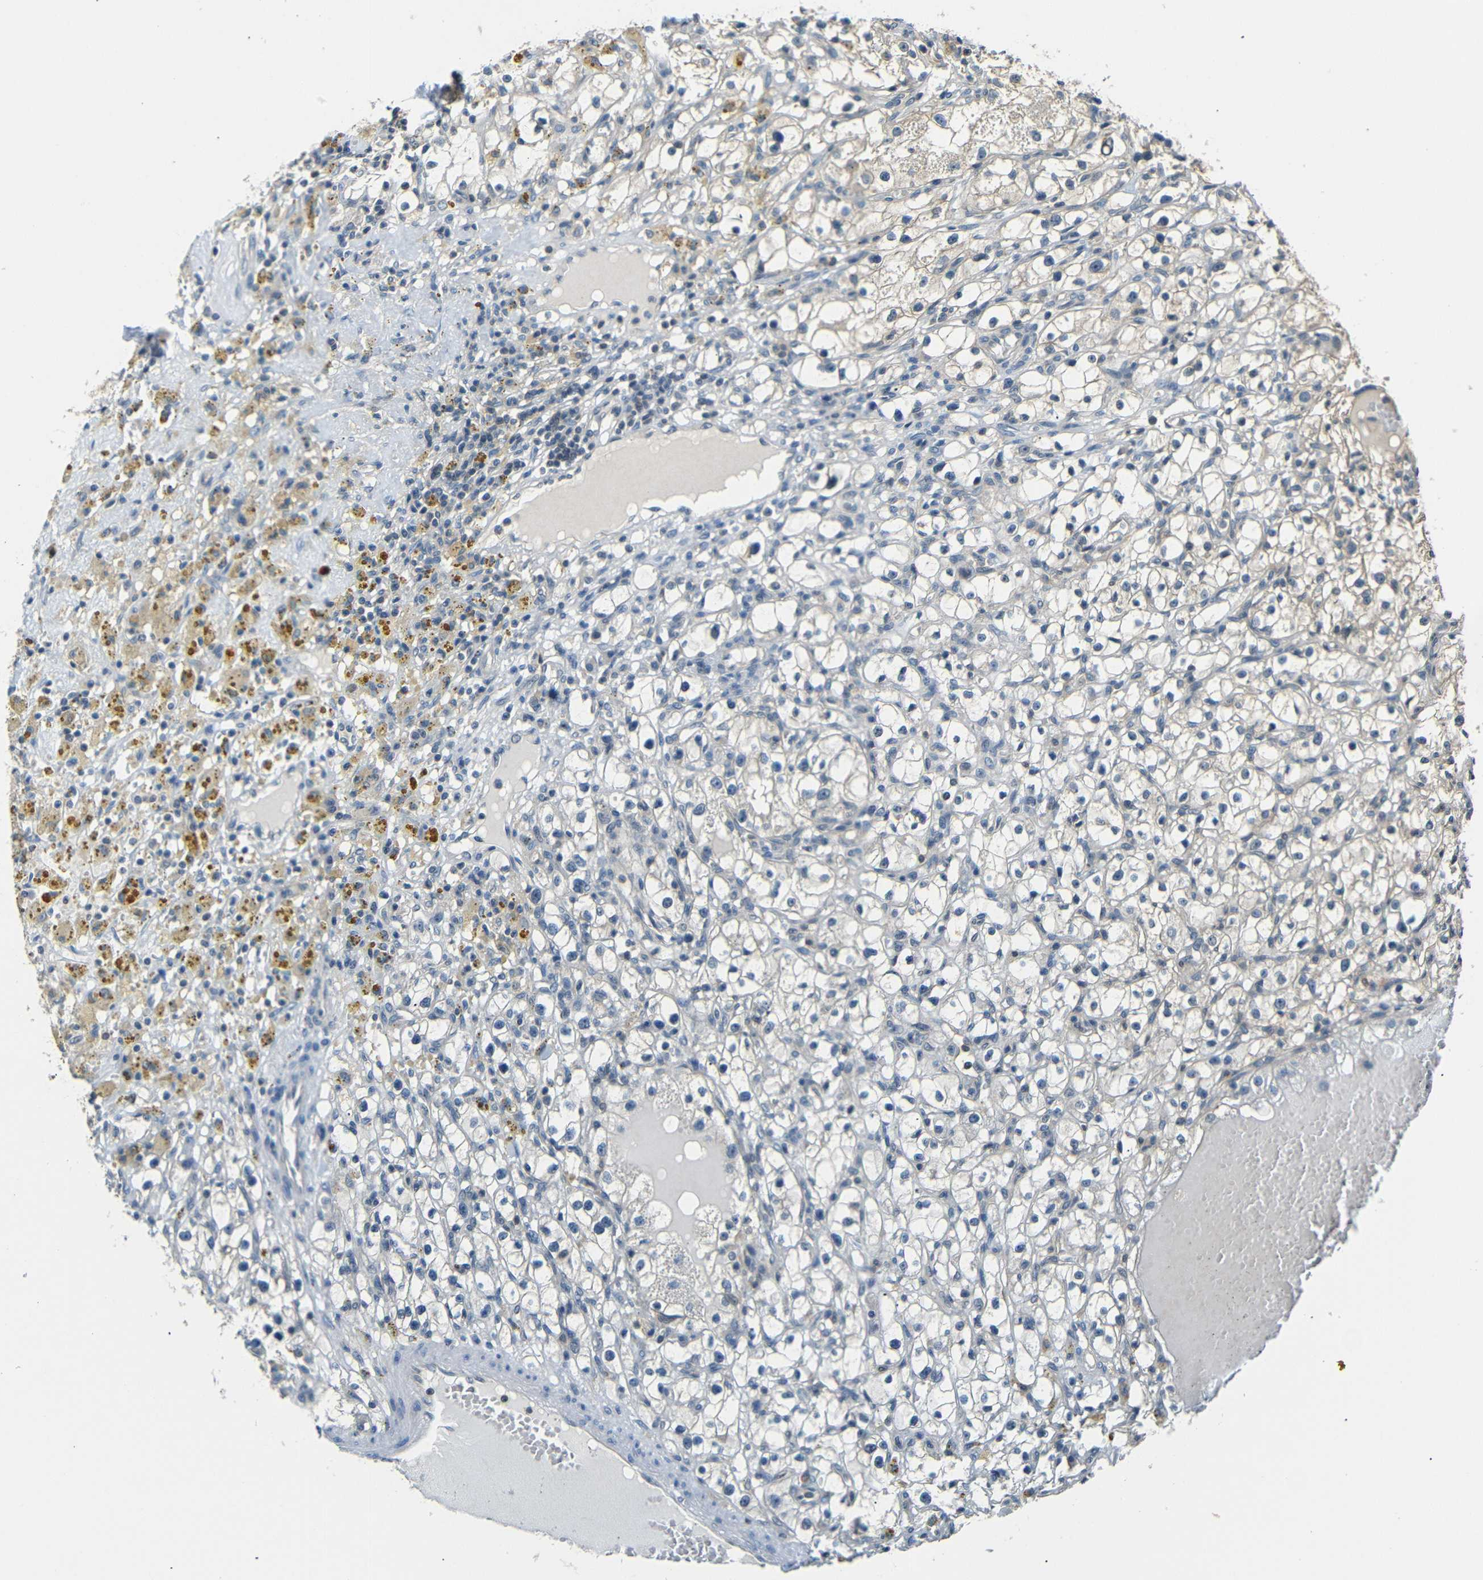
{"staining": {"intensity": "negative", "quantity": "none", "location": "none"}, "tissue": "renal cancer", "cell_type": "Tumor cells", "image_type": "cancer", "snomed": [{"axis": "morphology", "description": "Adenocarcinoma, NOS"}, {"axis": "topography", "description": "Kidney"}], "caption": "IHC image of human renal cancer (adenocarcinoma) stained for a protein (brown), which reveals no expression in tumor cells. (DAB (3,3'-diaminobenzidine) immunohistochemistry (IHC), high magnification).", "gene": "SFN", "patient": {"sex": "male", "age": 56}}